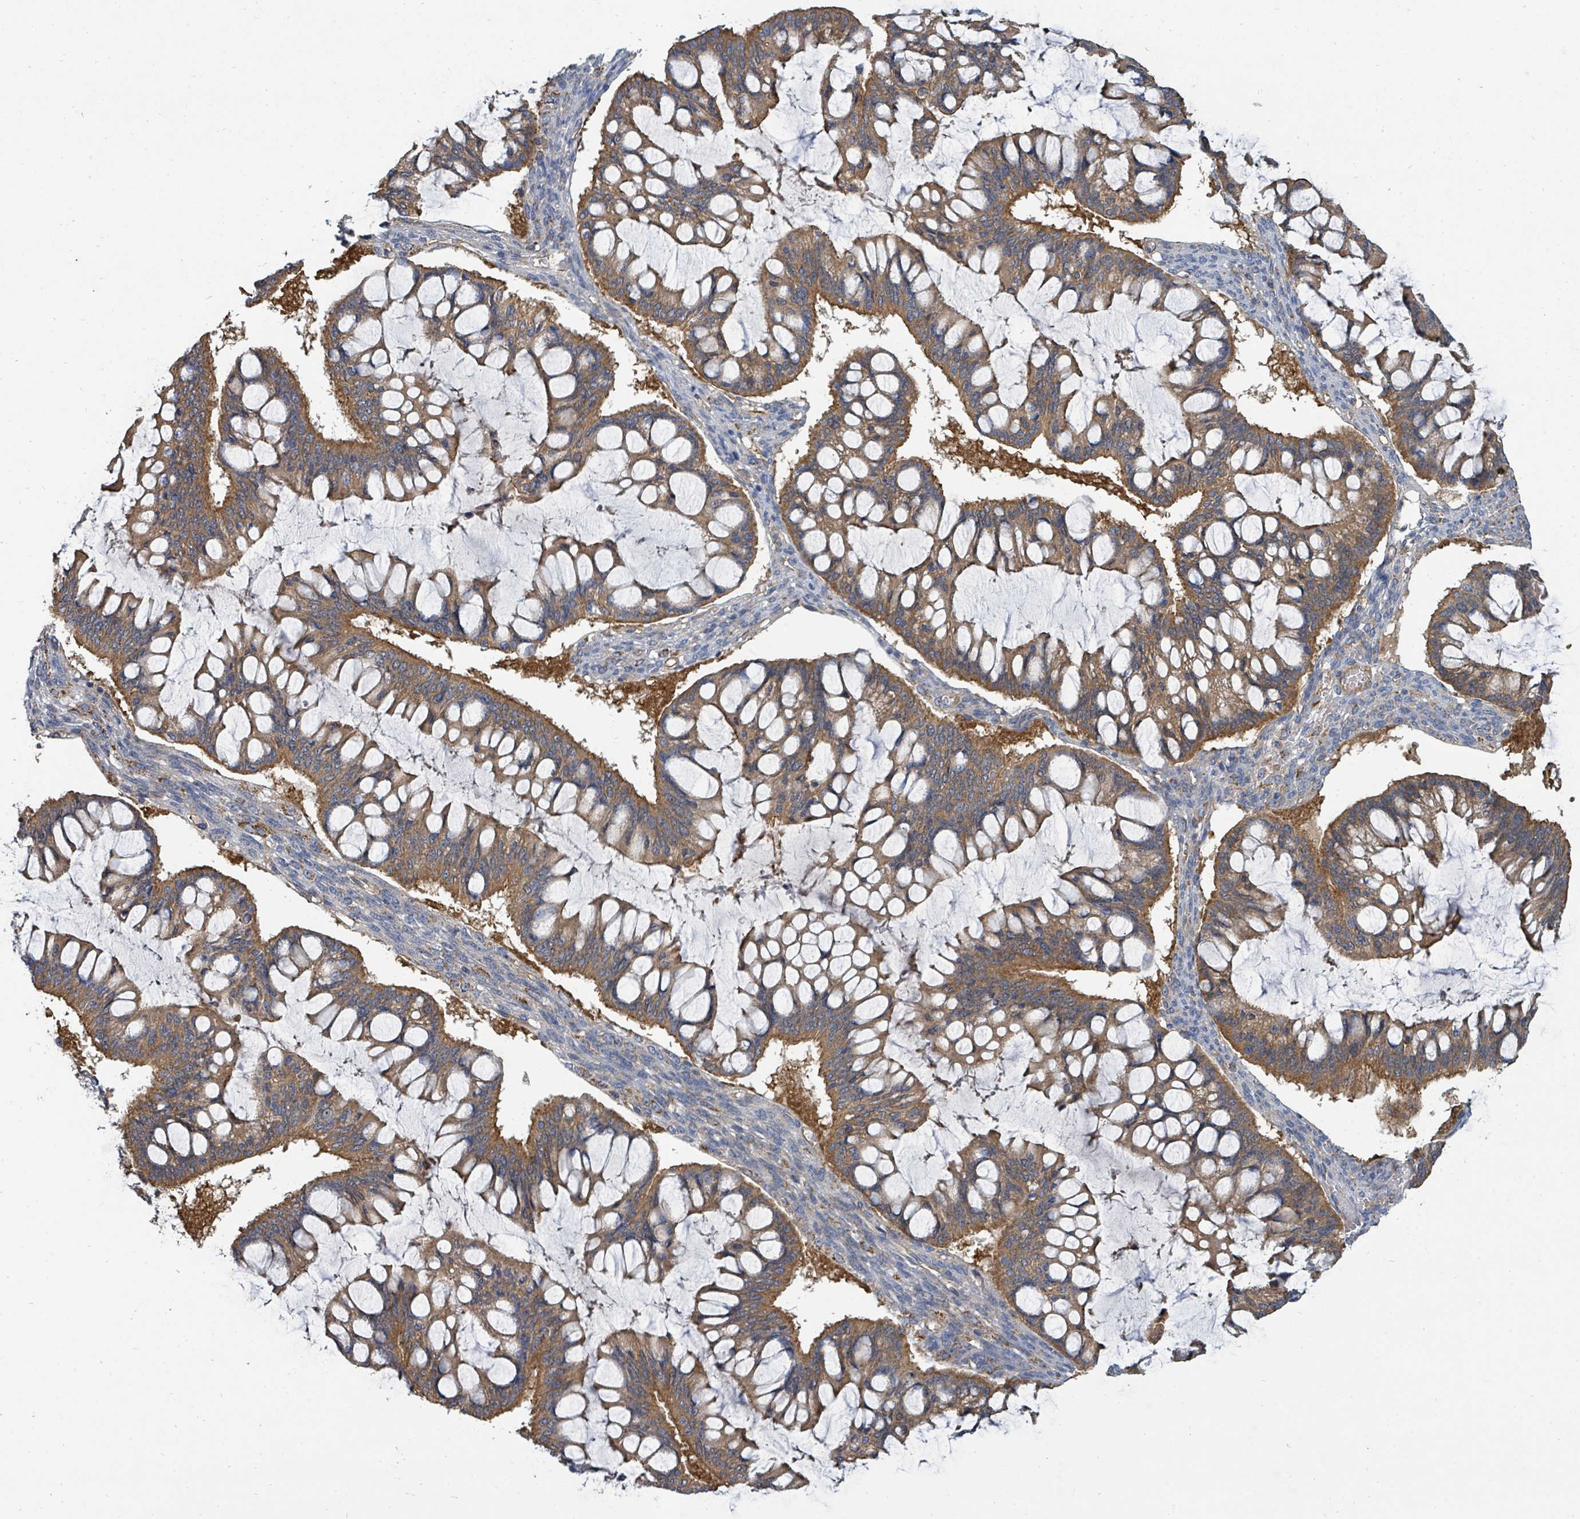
{"staining": {"intensity": "moderate", "quantity": ">75%", "location": "cytoplasmic/membranous"}, "tissue": "ovarian cancer", "cell_type": "Tumor cells", "image_type": "cancer", "snomed": [{"axis": "morphology", "description": "Cystadenocarcinoma, mucinous, NOS"}, {"axis": "topography", "description": "Ovary"}], "caption": "Ovarian cancer stained with a protein marker reveals moderate staining in tumor cells.", "gene": "BOLA2B", "patient": {"sex": "female", "age": 73}}